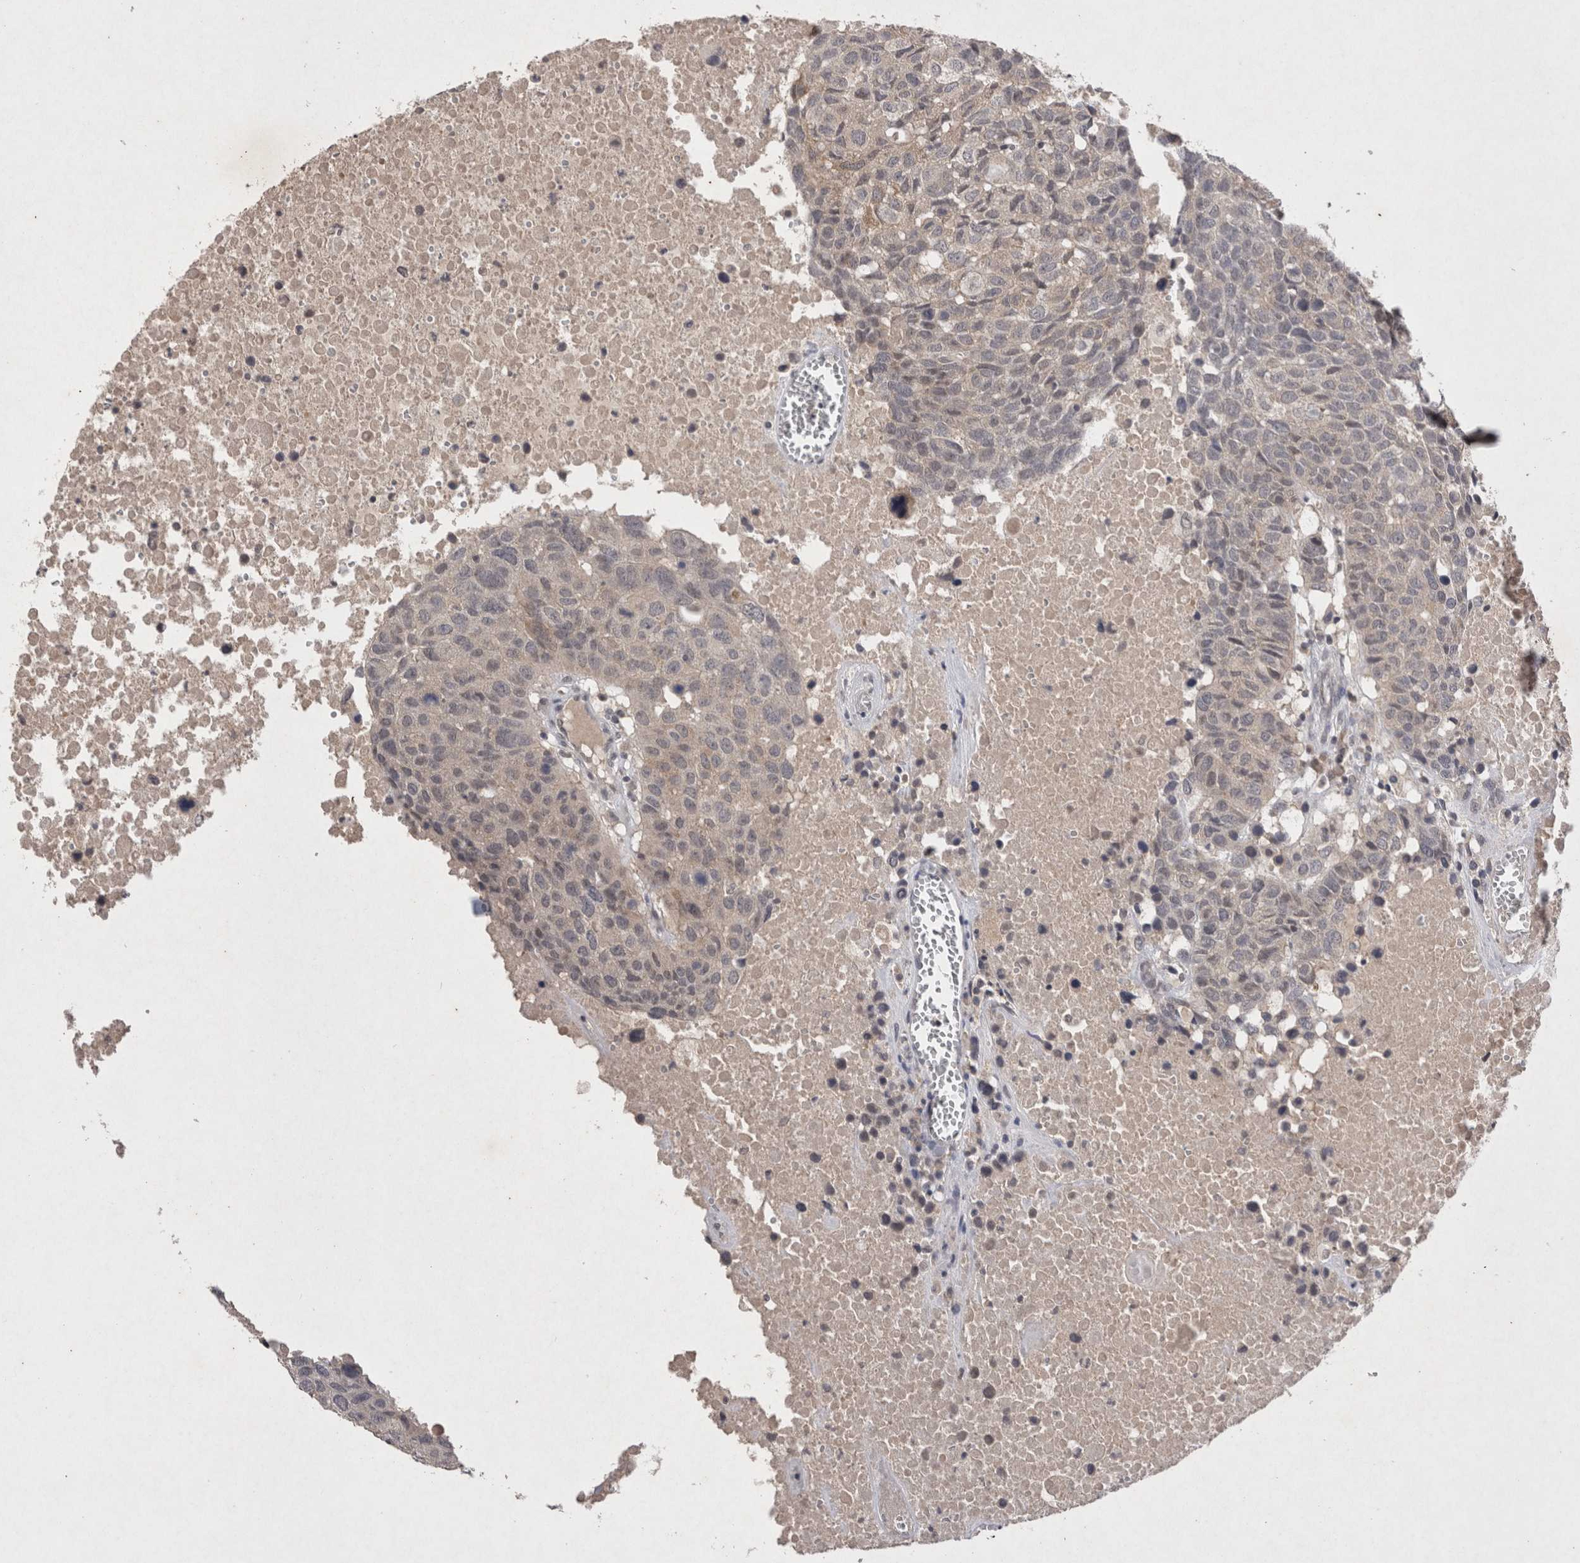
{"staining": {"intensity": "weak", "quantity": "<25%", "location": "cytoplasmic/membranous"}, "tissue": "head and neck cancer", "cell_type": "Tumor cells", "image_type": "cancer", "snomed": [{"axis": "morphology", "description": "Squamous cell carcinoma, NOS"}, {"axis": "topography", "description": "Head-Neck"}], "caption": "IHC of human head and neck cancer (squamous cell carcinoma) reveals no expression in tumor cells. The staining was performed using DAB (3,3'-diaminobenzidine) to visualize the protein expression in brown, while the nuclei were stained in blue with hematoxylin (Magnification: 20x).", "gene": "RASSF3", "patient": {"sex": "male", "age": 66}}